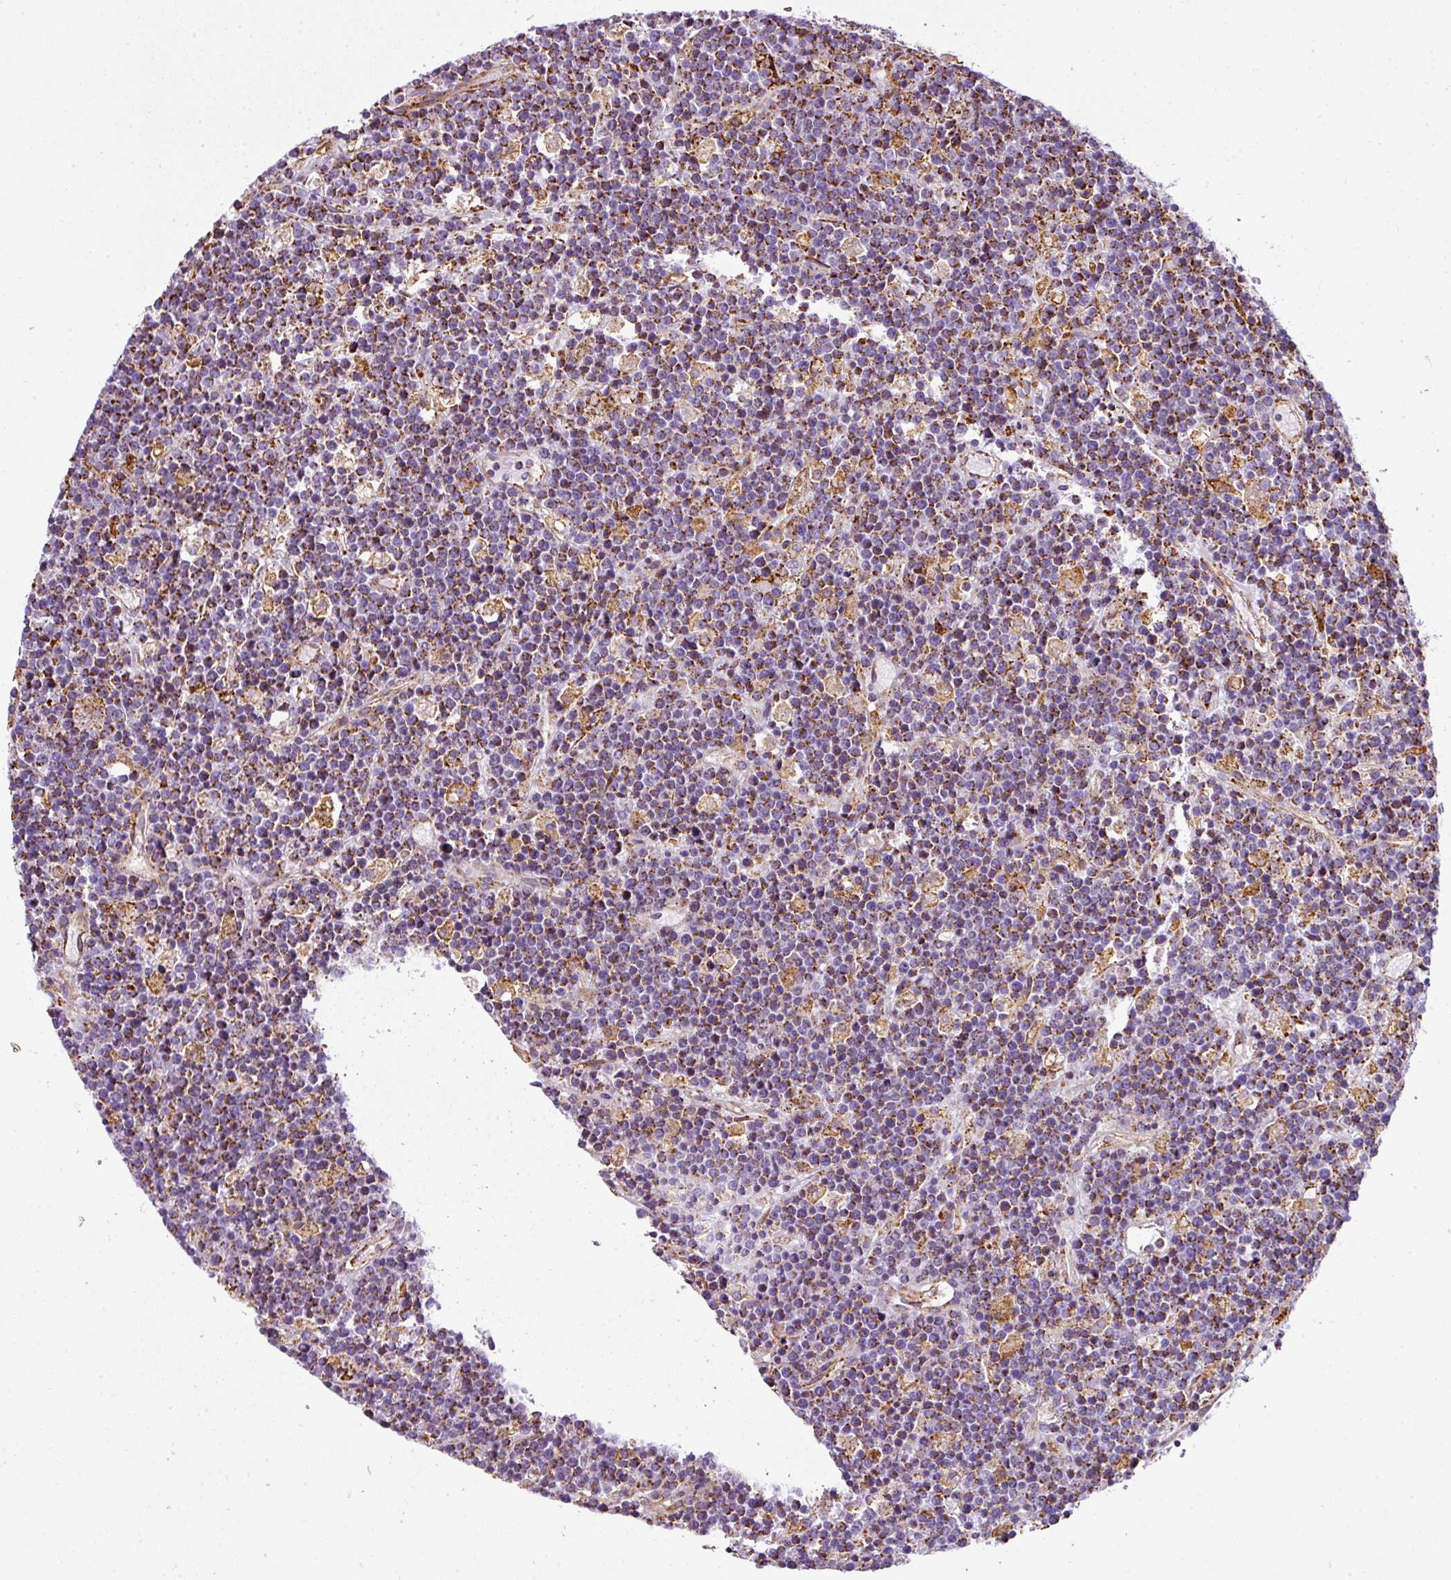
{"staining": {"intensity": "moderate", "quantity": "25%-75%", "location": "cytoplasmic/membranous"}, "tissue": "lymphoma", "cell_type": "Tumor cells", "image_type": "cancer", "snomed": [{"axis": "morphology", "description": "Malignant lymphoma, non-Hodgkin's type, High grade"}, {"axis": "topography", "description": "Ovary"}], "caption": "IHC of human high-grade malignant lymphoma, non-Hodgkin's type displays medium levels of moderate cytoplasmic/membranous expression in approximately 25%-75% of tumor cells. The staining was performed using DAB to visualize the protein expression in brown, while the nuclei were stained in blue with hematoxylin (Magnification: 20x).", "gene": "ANKRD18A", "patient": {"sex": "female", "age": 56}}